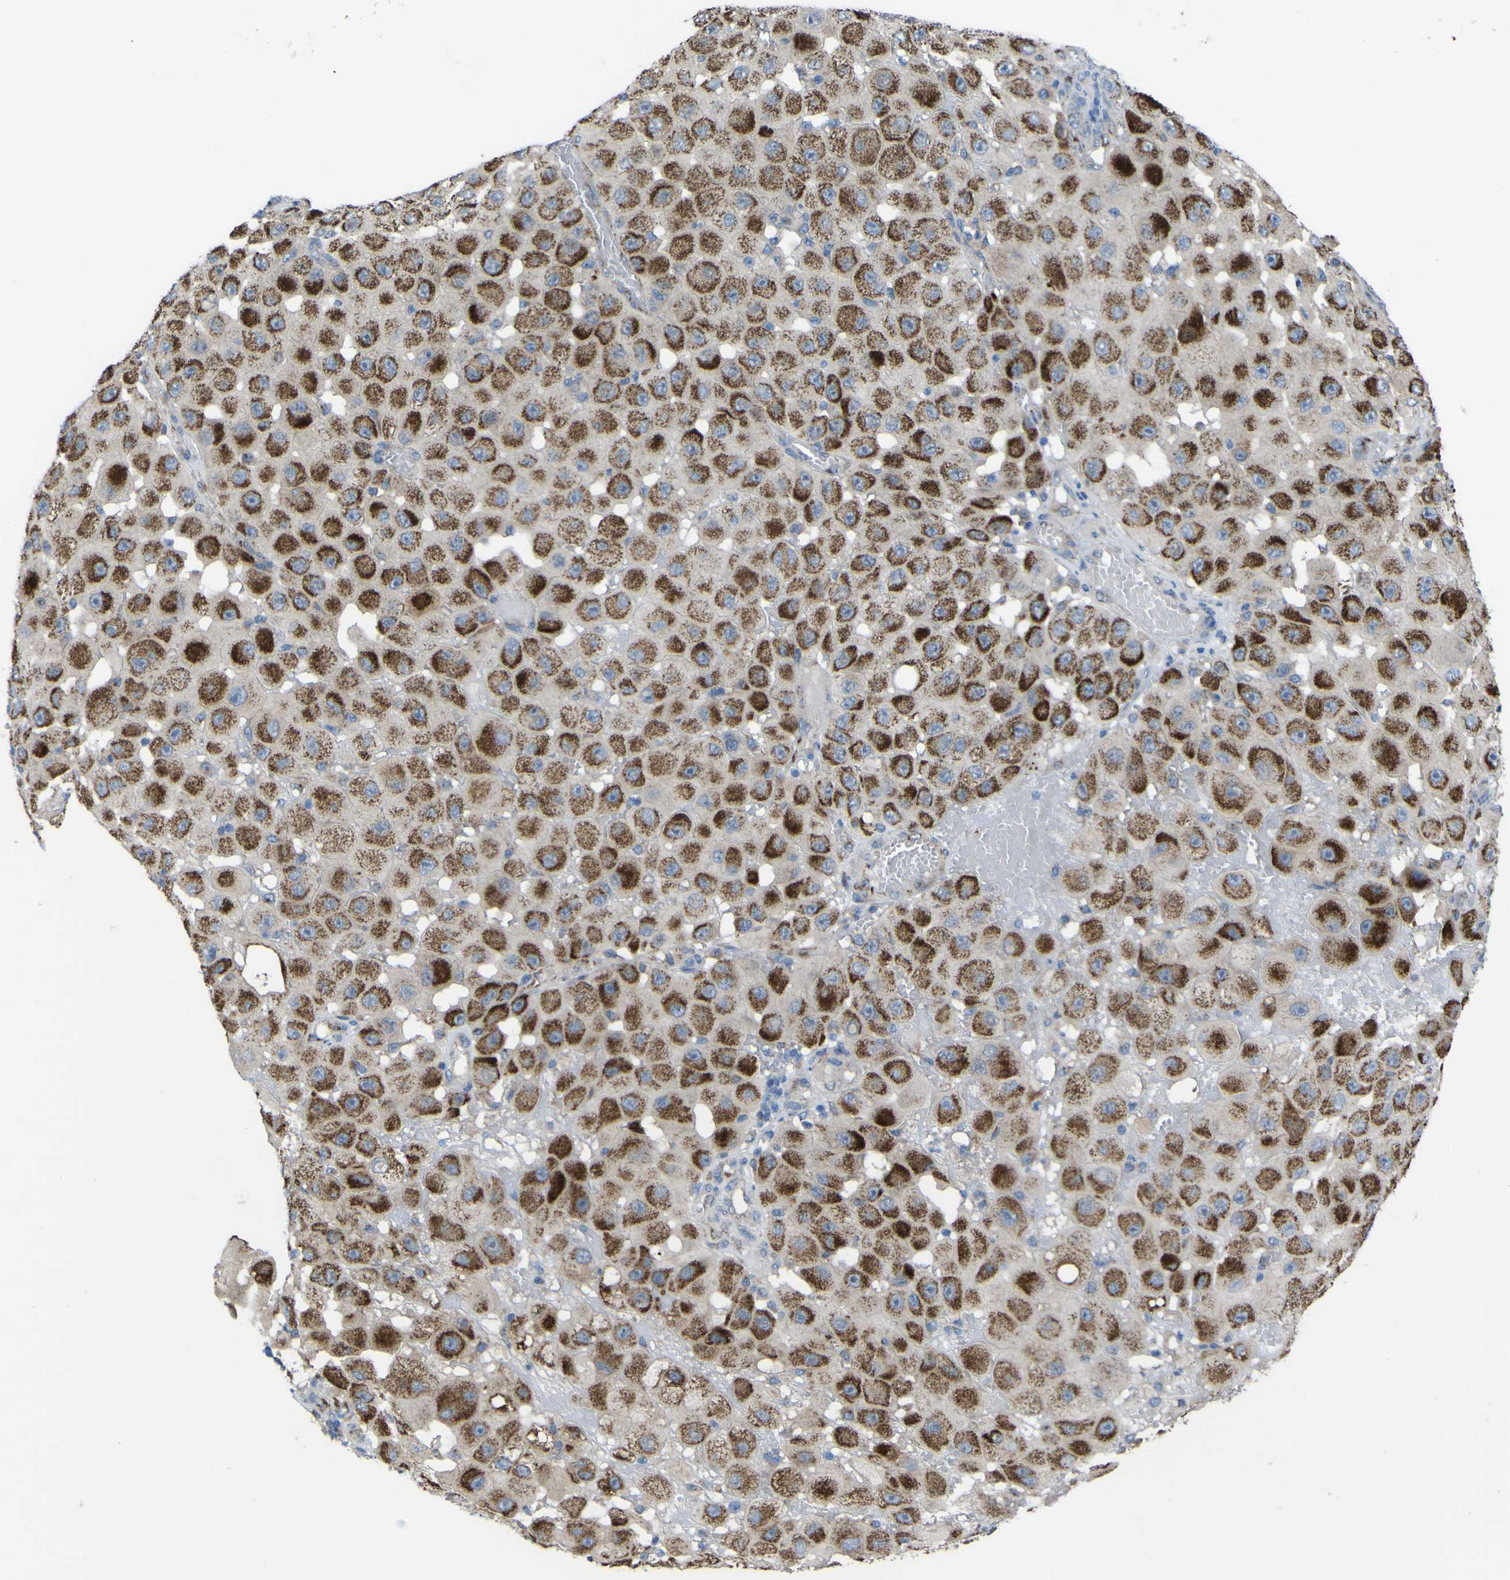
{"staining": {"intensity": "strong", "quantity": ">75%", "location": "cytoplasmic/membranous"}, "tissue": "melanoma", "cell_type": "Tumor cells", "image_type": "cancer", "snomed": [{"axis": "morphology", "description": "Malignant melanoma, NOS"}, {"axis": "topography", "description": "Skin"}], "caption": "A high-resolution photomicrograph shows immunohistochemistry (IHC) staining of malignant melanoma, which displays strong cytoplasmic/membranous expression in approximately >75% of tumor cells.", "gene": "CST3", "patient": {"sex": "female", "age": 81}}